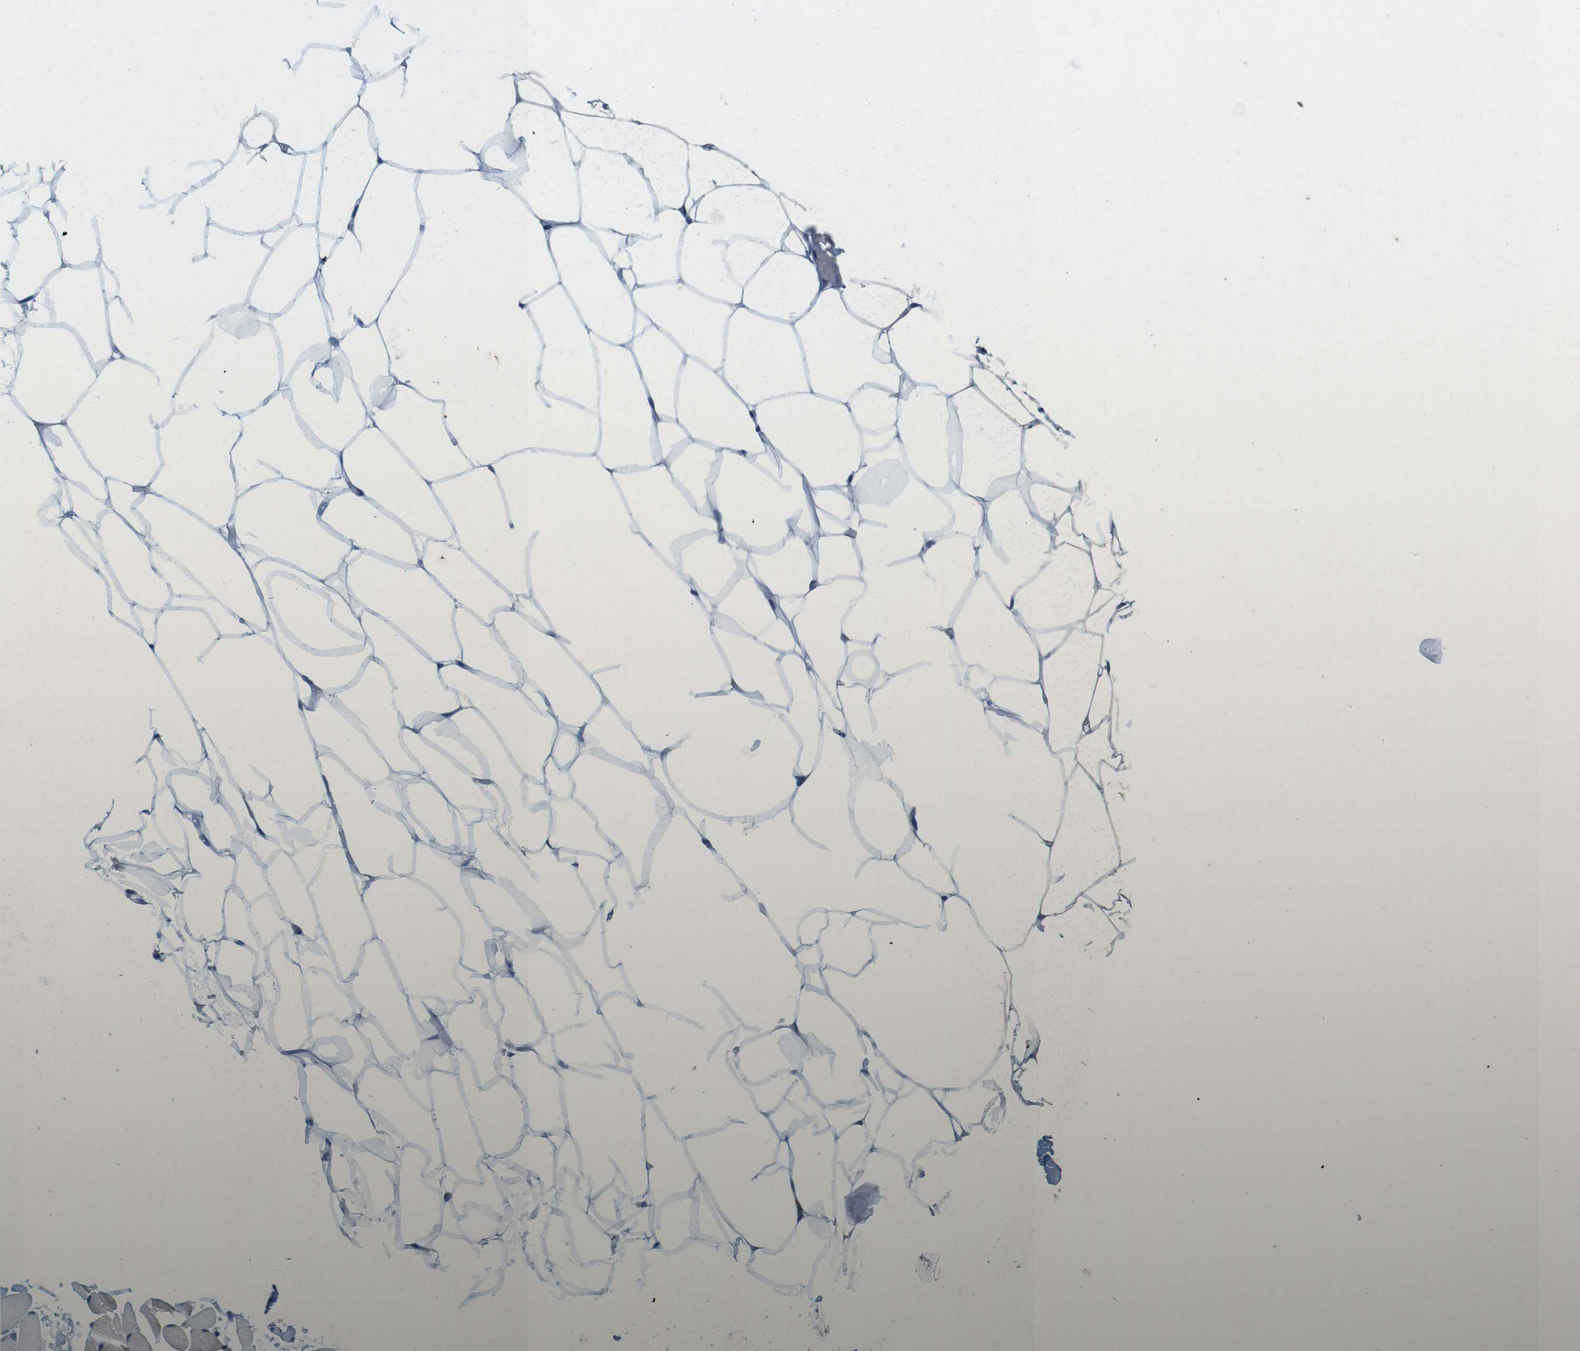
{"staining": {"intensity": "negative", "quantity": "none", "location": "none"}, "tissue": "adipose tissue", "cell_type": "Adipocytes", "image_type": "normal", "snomed": [{"axis": "morphology", "description": "Normal tissue, NOS"}, {"axis": "topography", "description": "Breast"}, {"axis": "topography", "description": "Adipose tissue"}], "caption": "Adipocytes are negative for protein expression in normal human adipose tissue. (Brightfield microscopy of DAB (3,3'-diaminobenzidine) immunohistochemistry (IHC) at high magnification).", "gene": "SUGT1", "patient": {"sex": "female", "age": 25}}